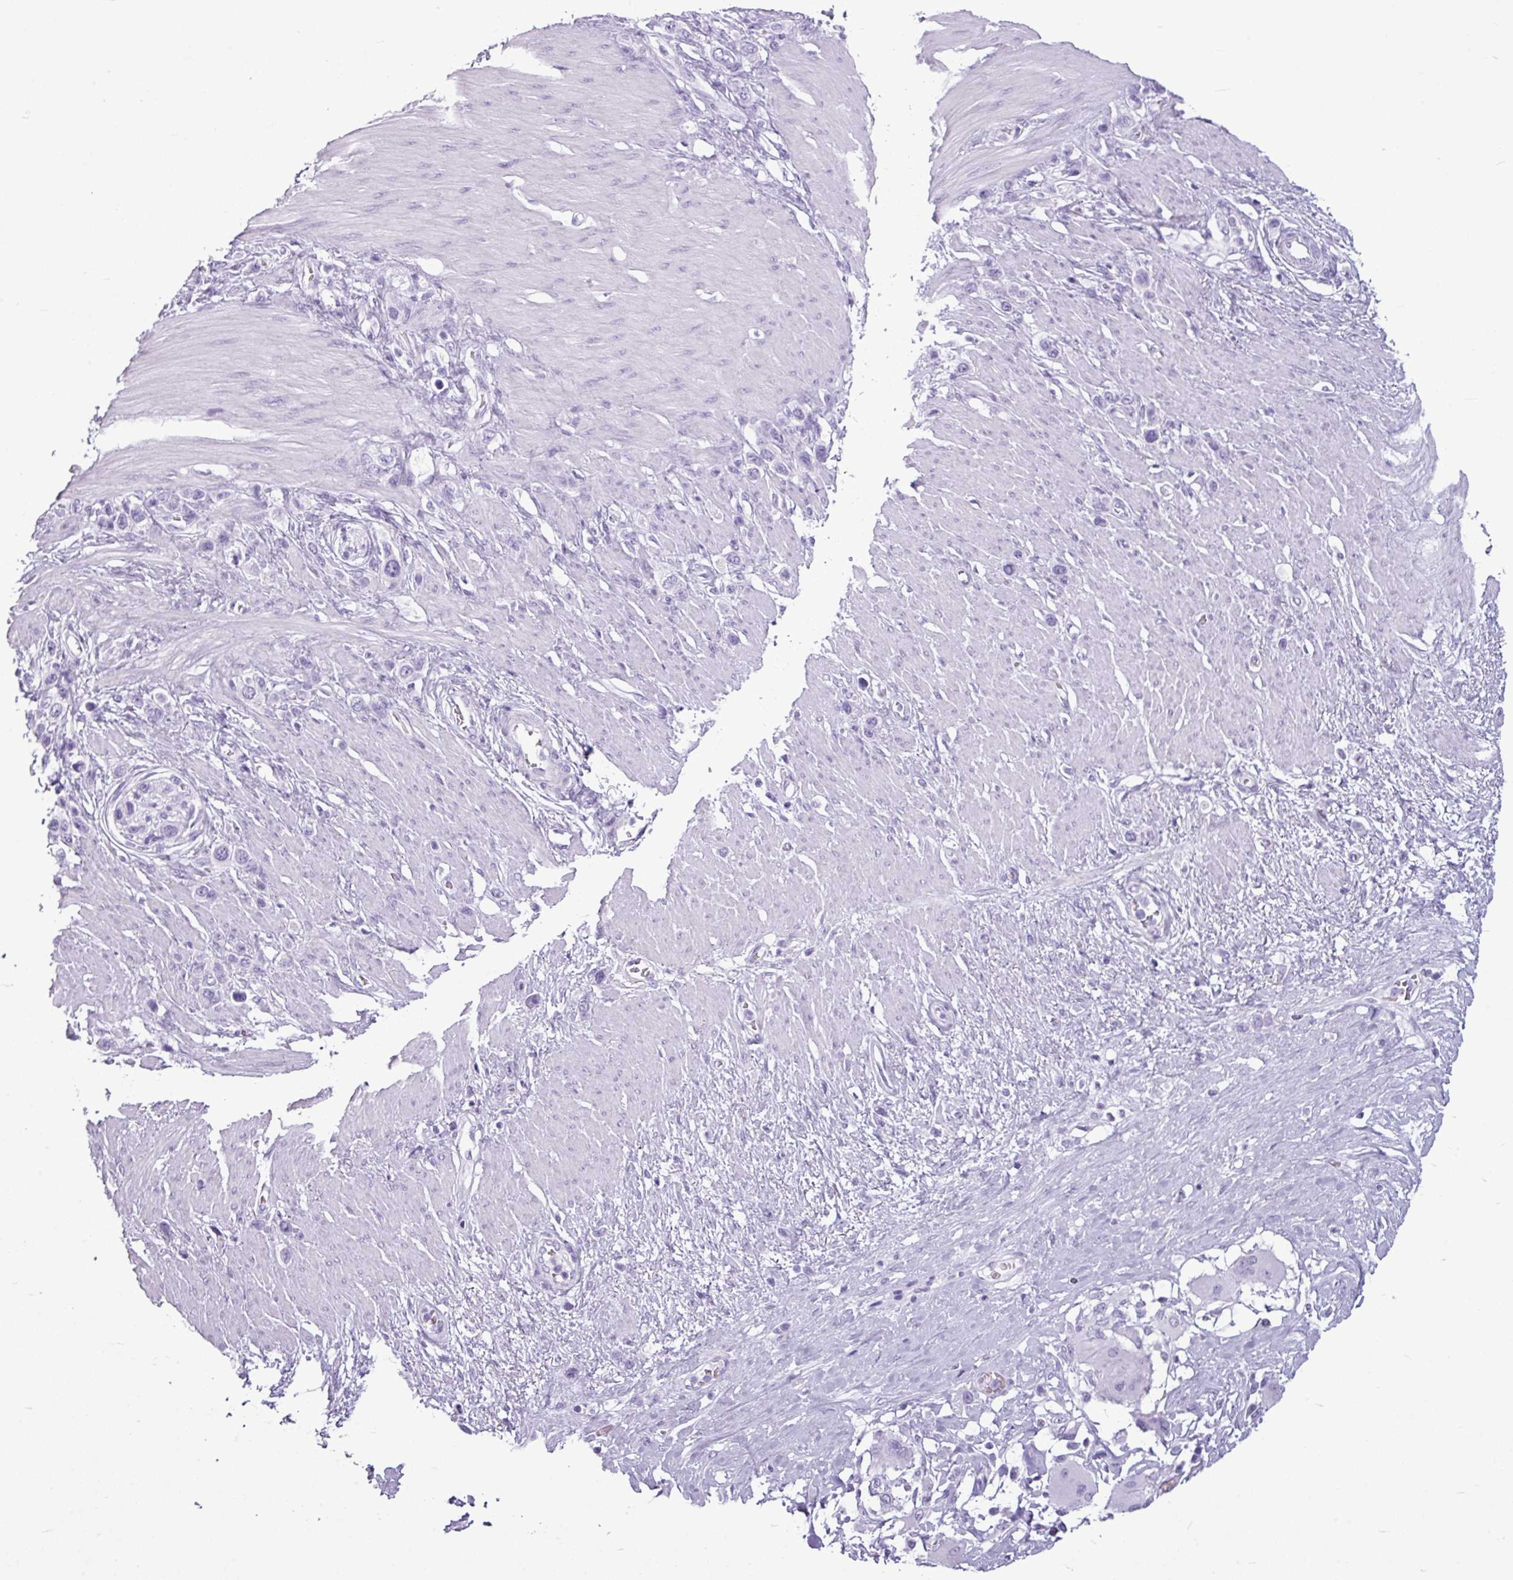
{"staining": {"intensity": "negative", "quantity": "none", "location": "none"}, "tissue": "stomach cancer", "cell_type": "Tumor cells", "image_type": "cancer", "snomed": [{"axis": "morphology", "description": "Adenocarcinoma, NOS"}, {"axis": "morphology", "description": "Adenocarcinoma, High grade"}, {"axis": "topography", "description": "Stomach, upper"}, {"axis": "topography", "description": "Stomach, lower"}], "caption": "Tumor cells are negative for brown protein staining in stomach cancer (high-grade adenocarcinoma). The staining is performed using DAB brown chromogen with nuclei counter-stained in using hematoxylin.", "gene": "AMY1B", "patient": {"sex": "female", "age": 65}}